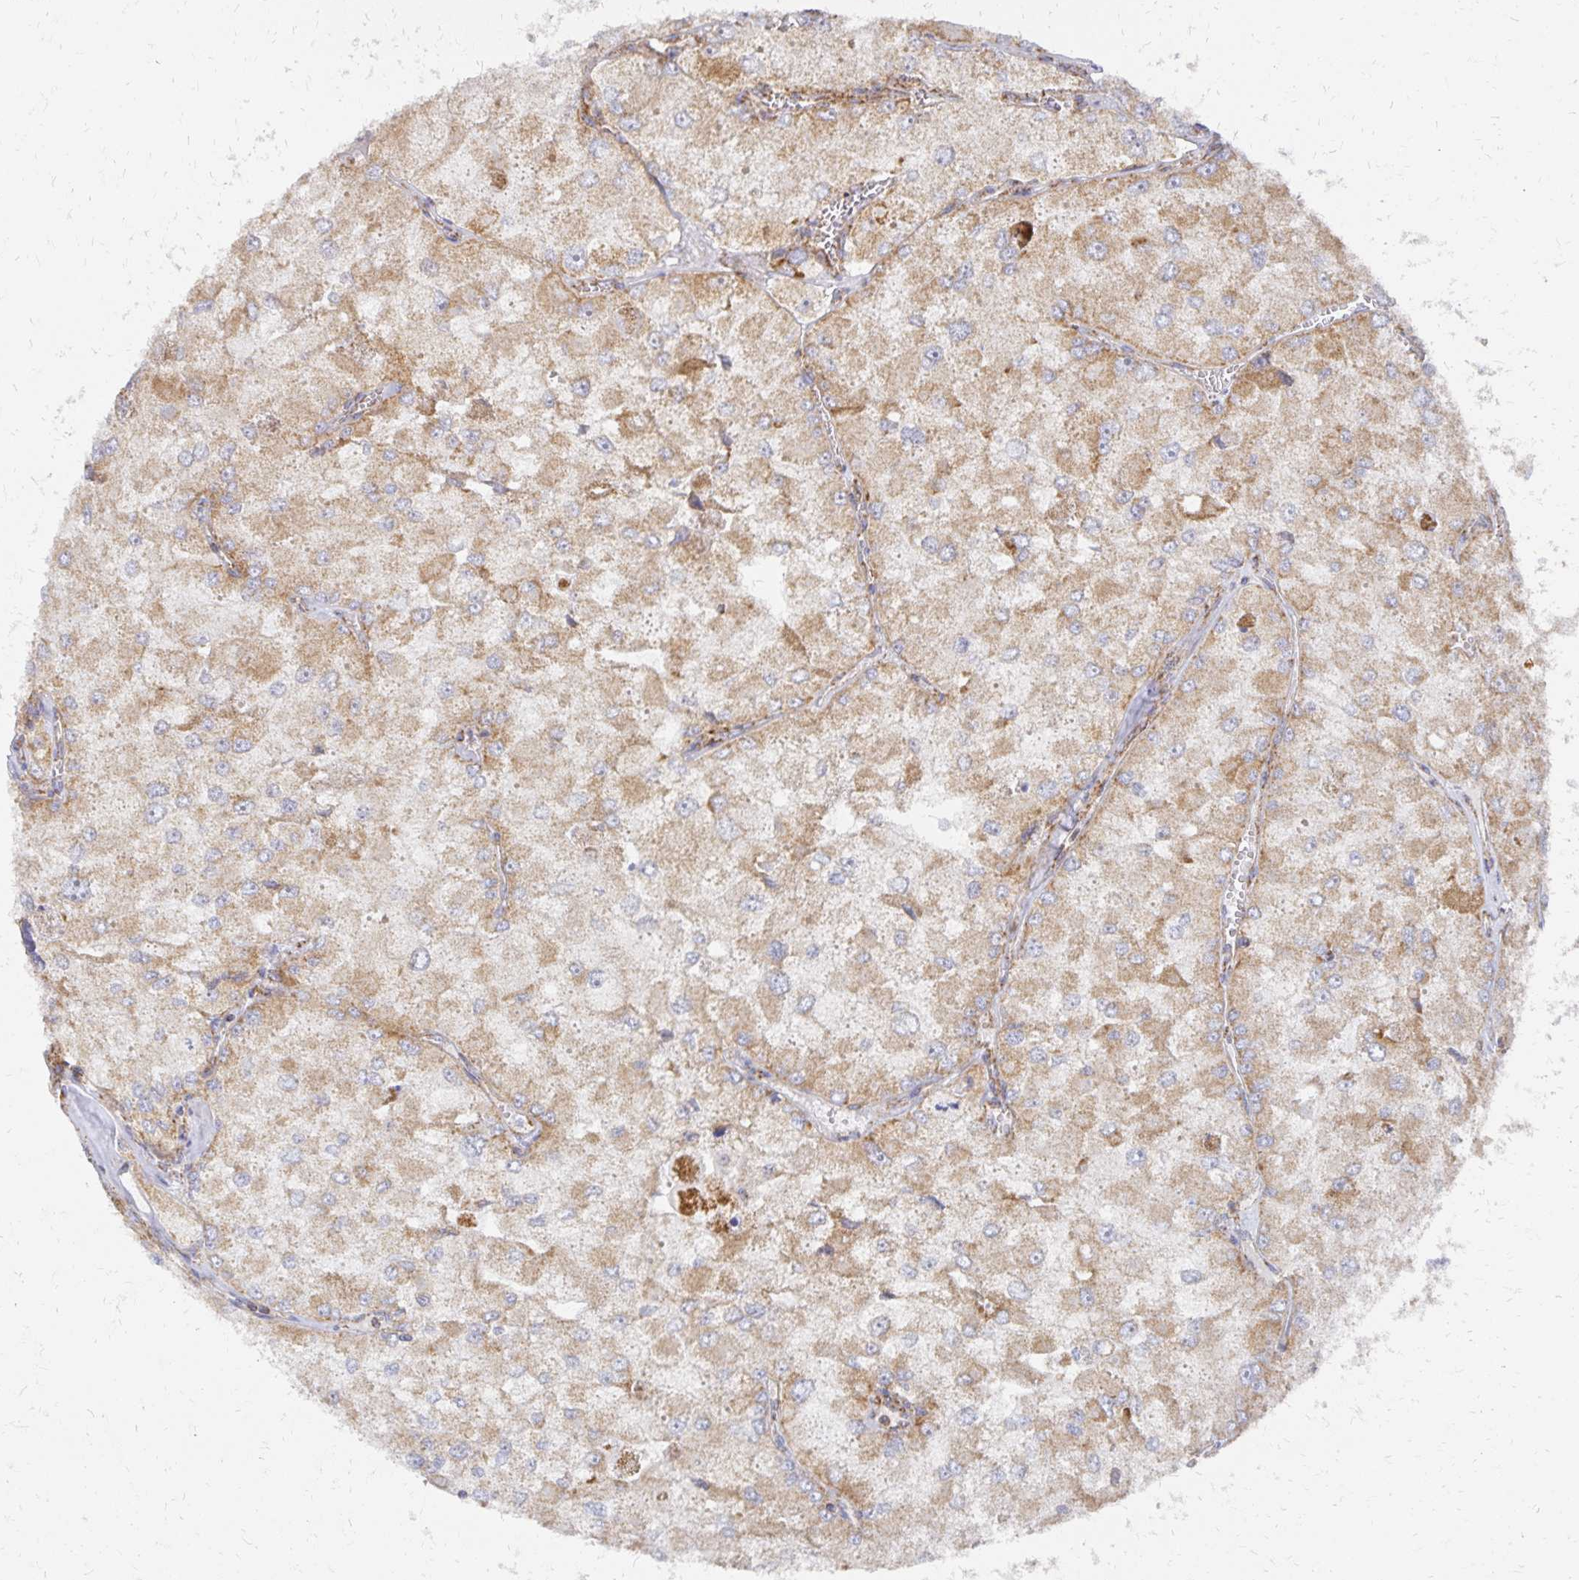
{"staining": {"intensity": "moderate", "quantity": ">75%", "location": "cytoplasmic/membranous"}, "tissue": "renal cancer", "cell_type": "Tumor cells", "image_type": "cancer", "snomed": [{"axis": "morphology", "description": "Adenocarcinoma, NOS"}, {"axis": "topography", "description": "Kidney"}], "caption": "Renal cancer (adenocarcinoma) stained with a protein marker displays moderate staining in tumor cells.", "gene": "STOML2", "patient": {"sex": "female", "age": 70}}